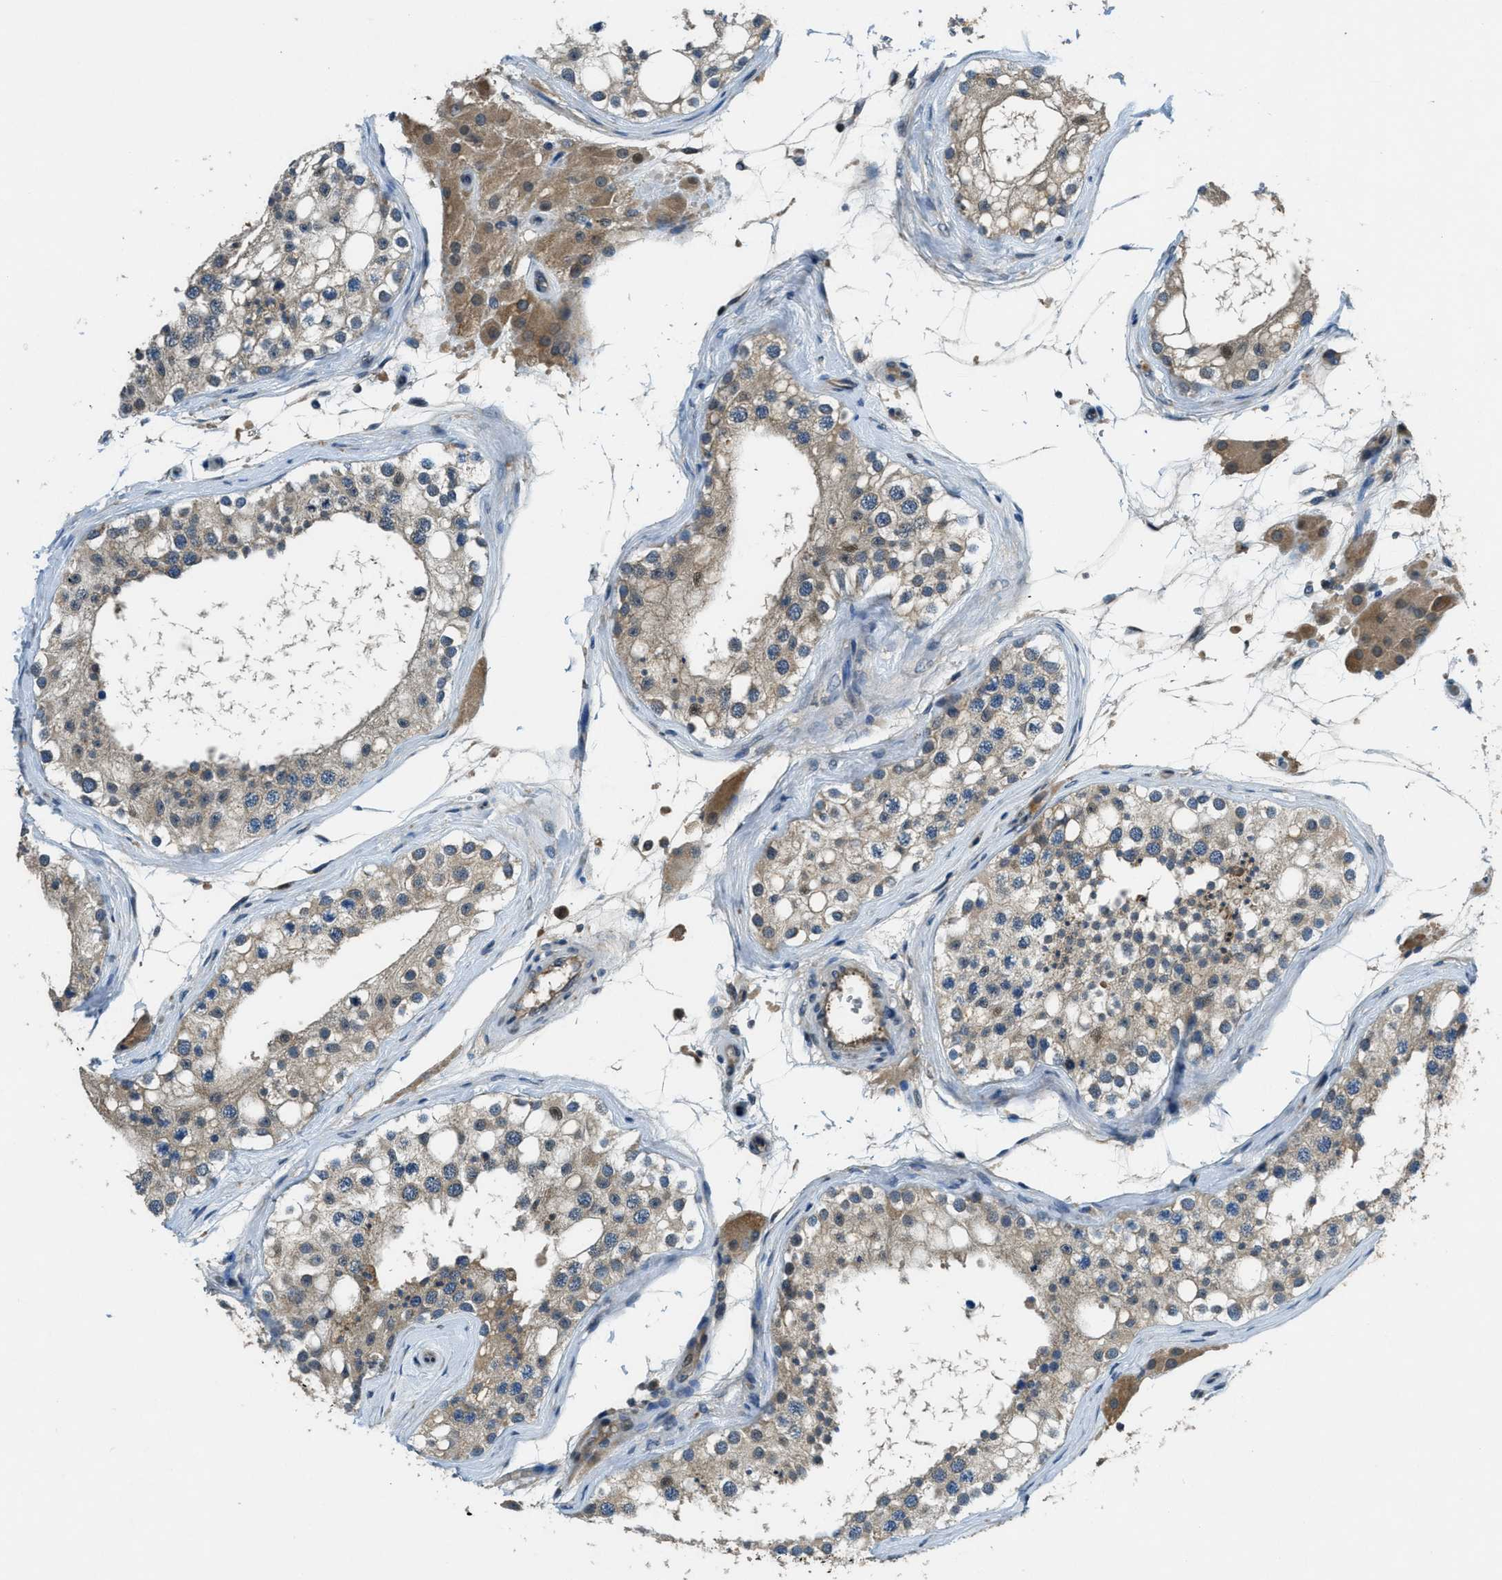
{"staining": {"intensity": "weak", "quantity": ">75%", "location": "cytoplasmic/membranous"}, "tissue": "testis", "cell_type": "Cells in seminiferous ducts", "image_type": "normal", "snomed": [{"axis": "morphology", "description": "Normal tissue, NOS"}, {"axis": "topography", "description": "Testis"}], "caption": "High-power microscopy captured an immunohistochemistry photomicrograph of unremarkable testis, revealing weak cytoplasmic/membranous staining in about >75% of cells in seminiferous ducts.", "gene": "DUSP6", "patient": {"sex": "male", "age": 68}}